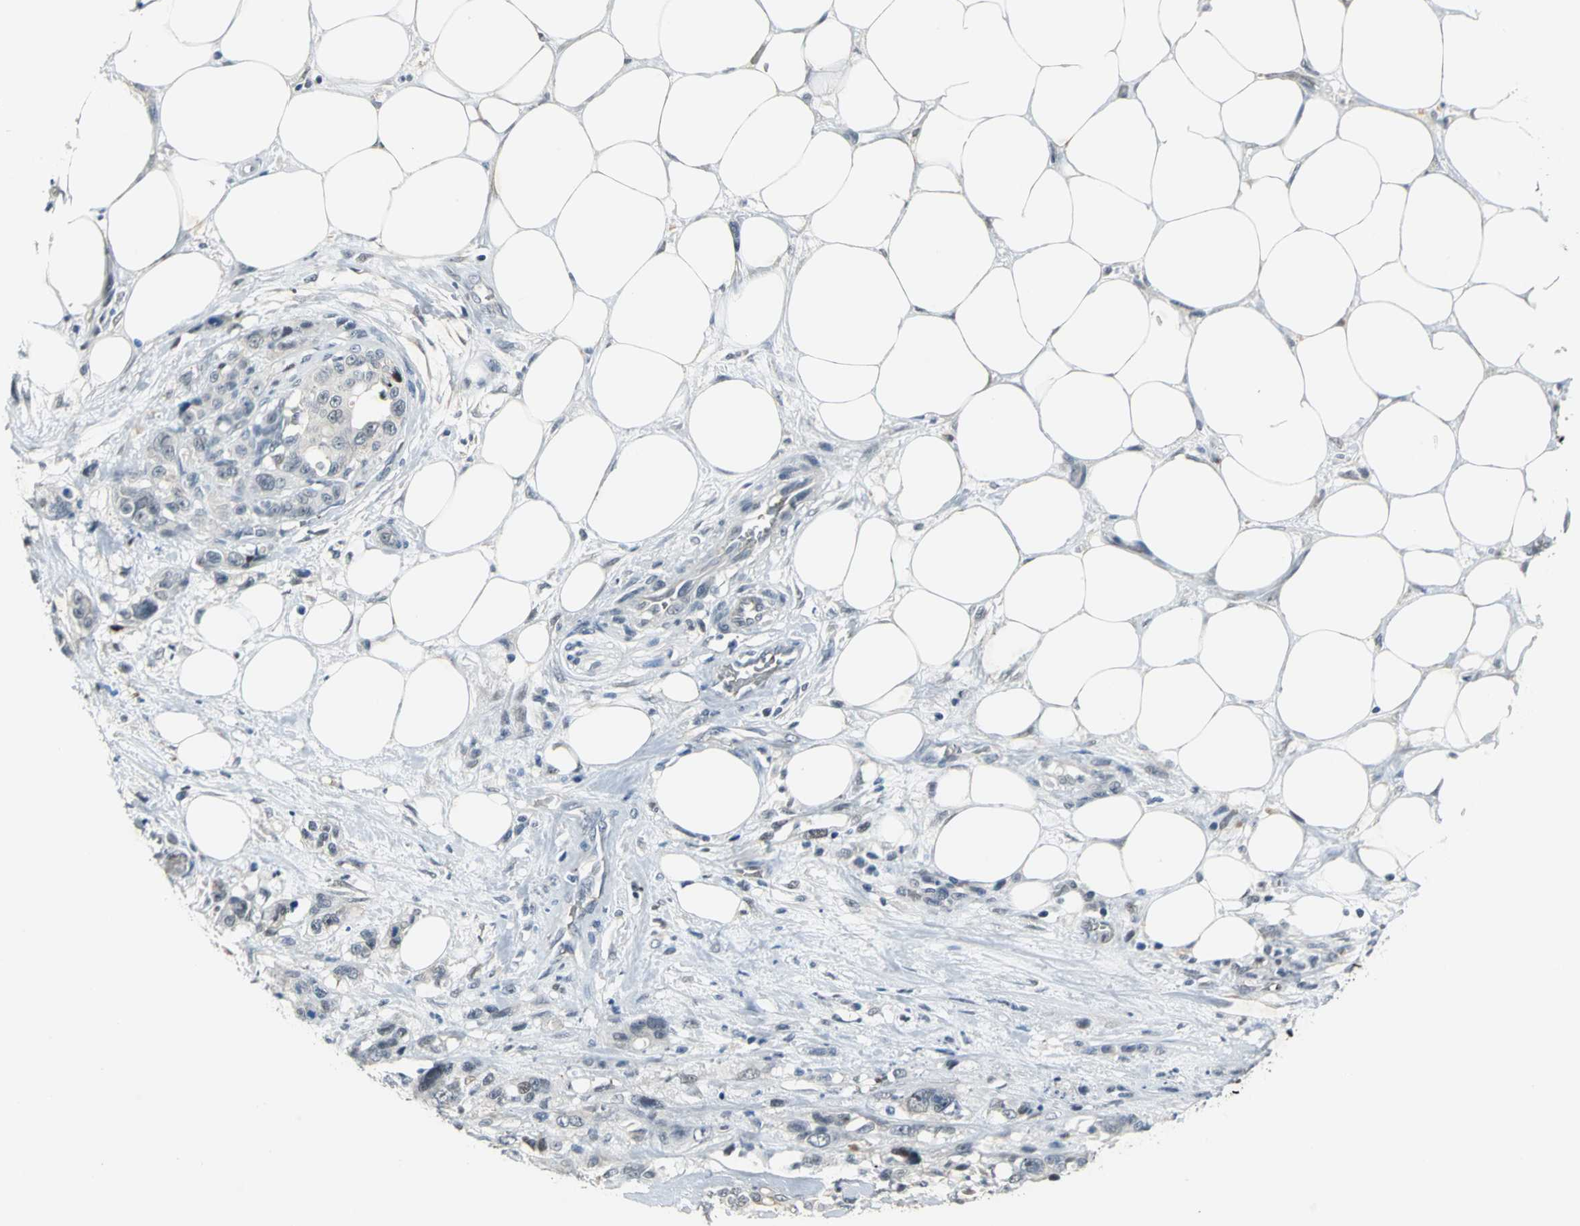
{"staining": {"intensity": "weak", "quantity": "<25%", "location": "nuclear"}, "tissue": "pancreatic cancer", "cell_type": "Tumor cells", "image_type": "cancer", "snomed": [{"axis": "morphology", "description": "Adenocarcinoma, NOS"}, {"axis": "topography", "description": "Pancreas"}], "caption": "Adenocarcinoma (pancreatic) was stained to show a protein in brown. There is no significant positivity in tumor cells.", "gene": "GLI3", "patient": {"sex": "male", "age": 46}}